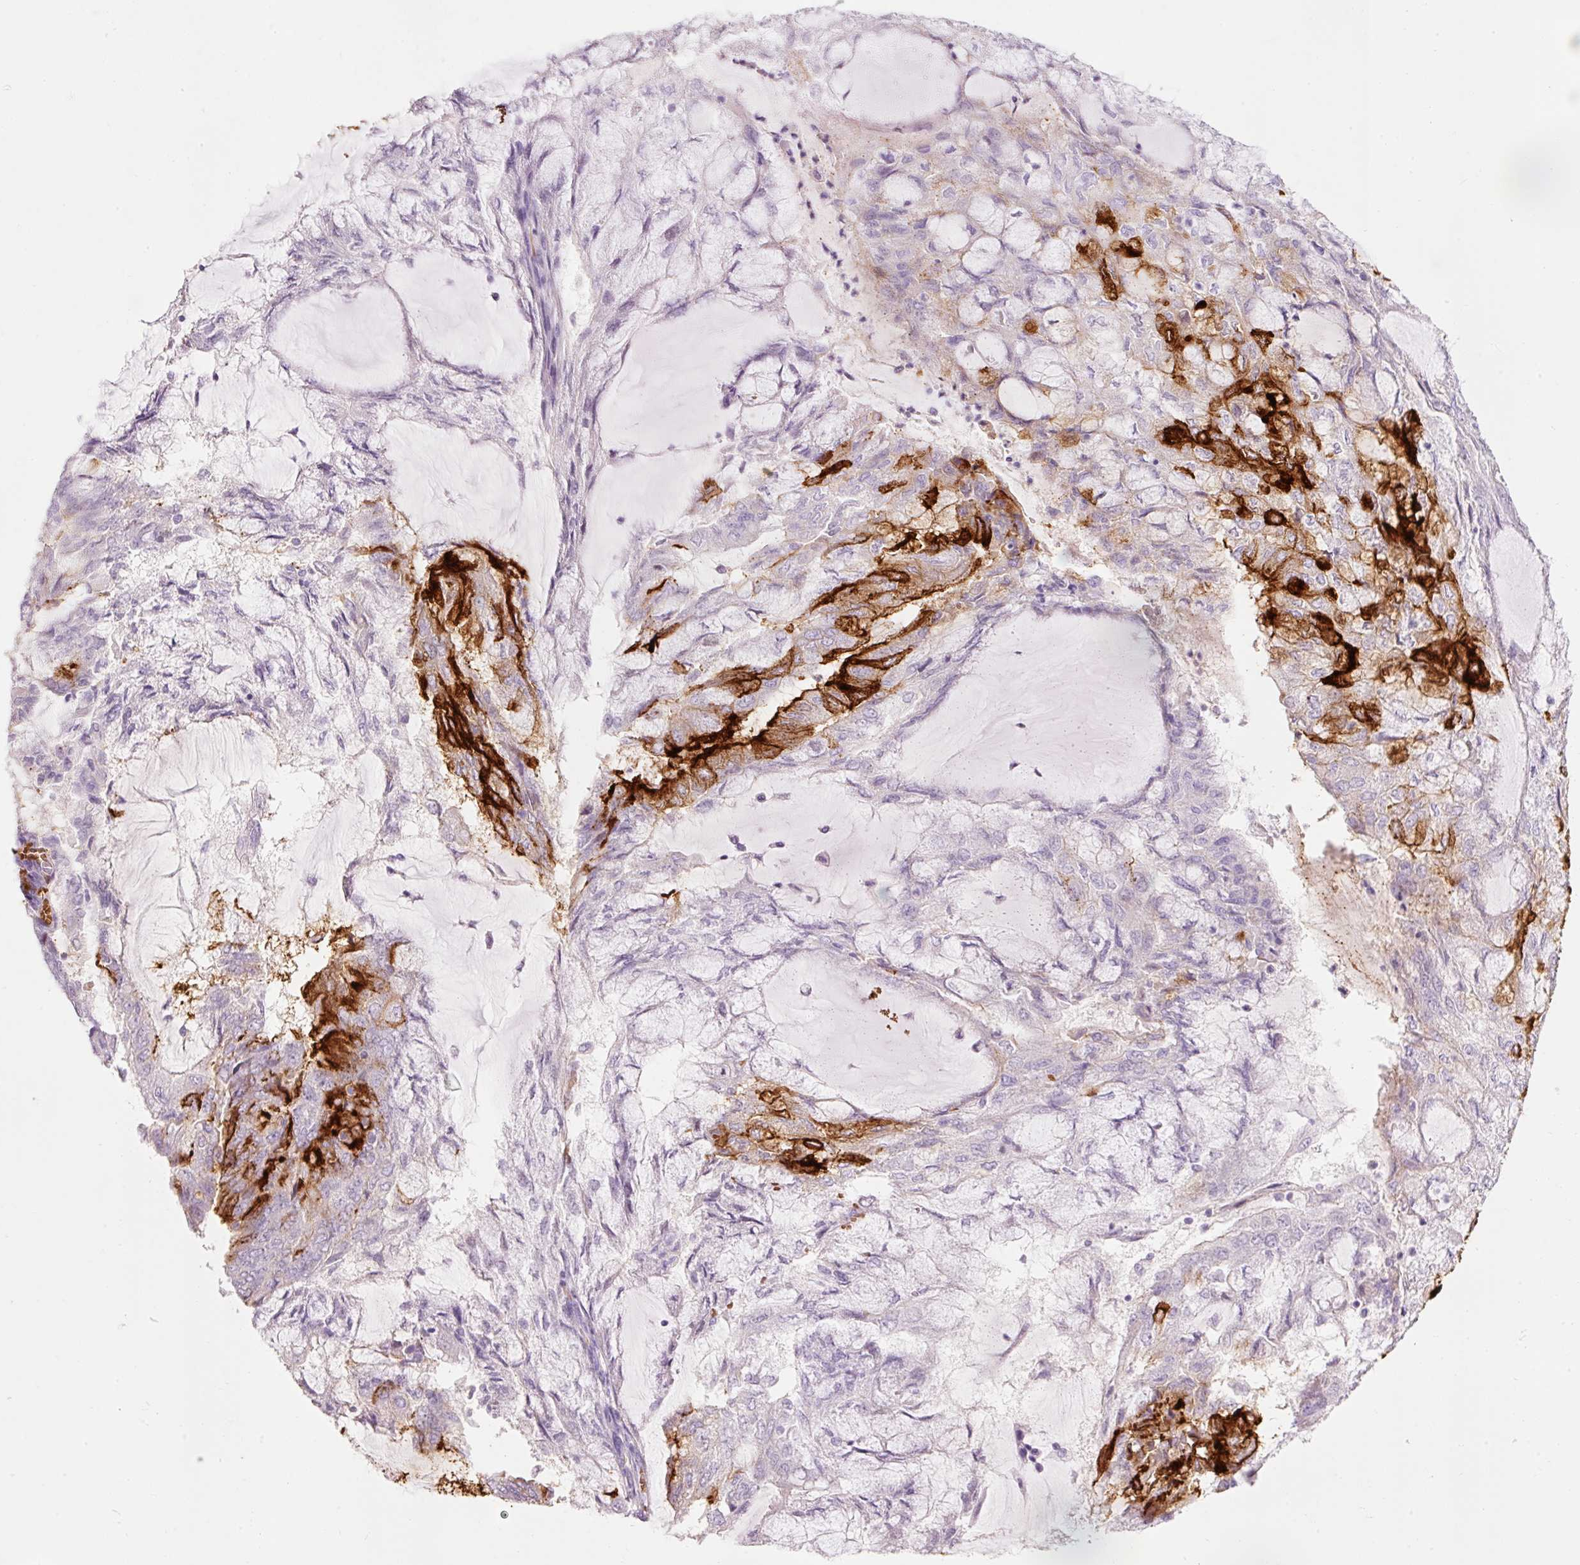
{"staining": {"intensity": "strong", "quantity": "<25%", "location": "cytoplasmic/membranous"}, "tissue": "endometrial cancer", "cell_type": "Tumor cells", "image_type": "cancer", "snomed": [{"axis": "morphology", "description": "Adenocarcinoma, NOS"}, {"axis": "topography", "description": "Endometrium"}], "caption": "Immunohistochemistry image of neoplastic tissue: endometrial cancer stained using immunohistochemistry demonstrates medium levels of strong protein expression localized specifically in the cytoplasmic/membranous of tumor cells, appearing as a cytoplasmic/membranous brown color.", "gene": "DHRS11", "patient": {"sex": "female", "age": 81}}